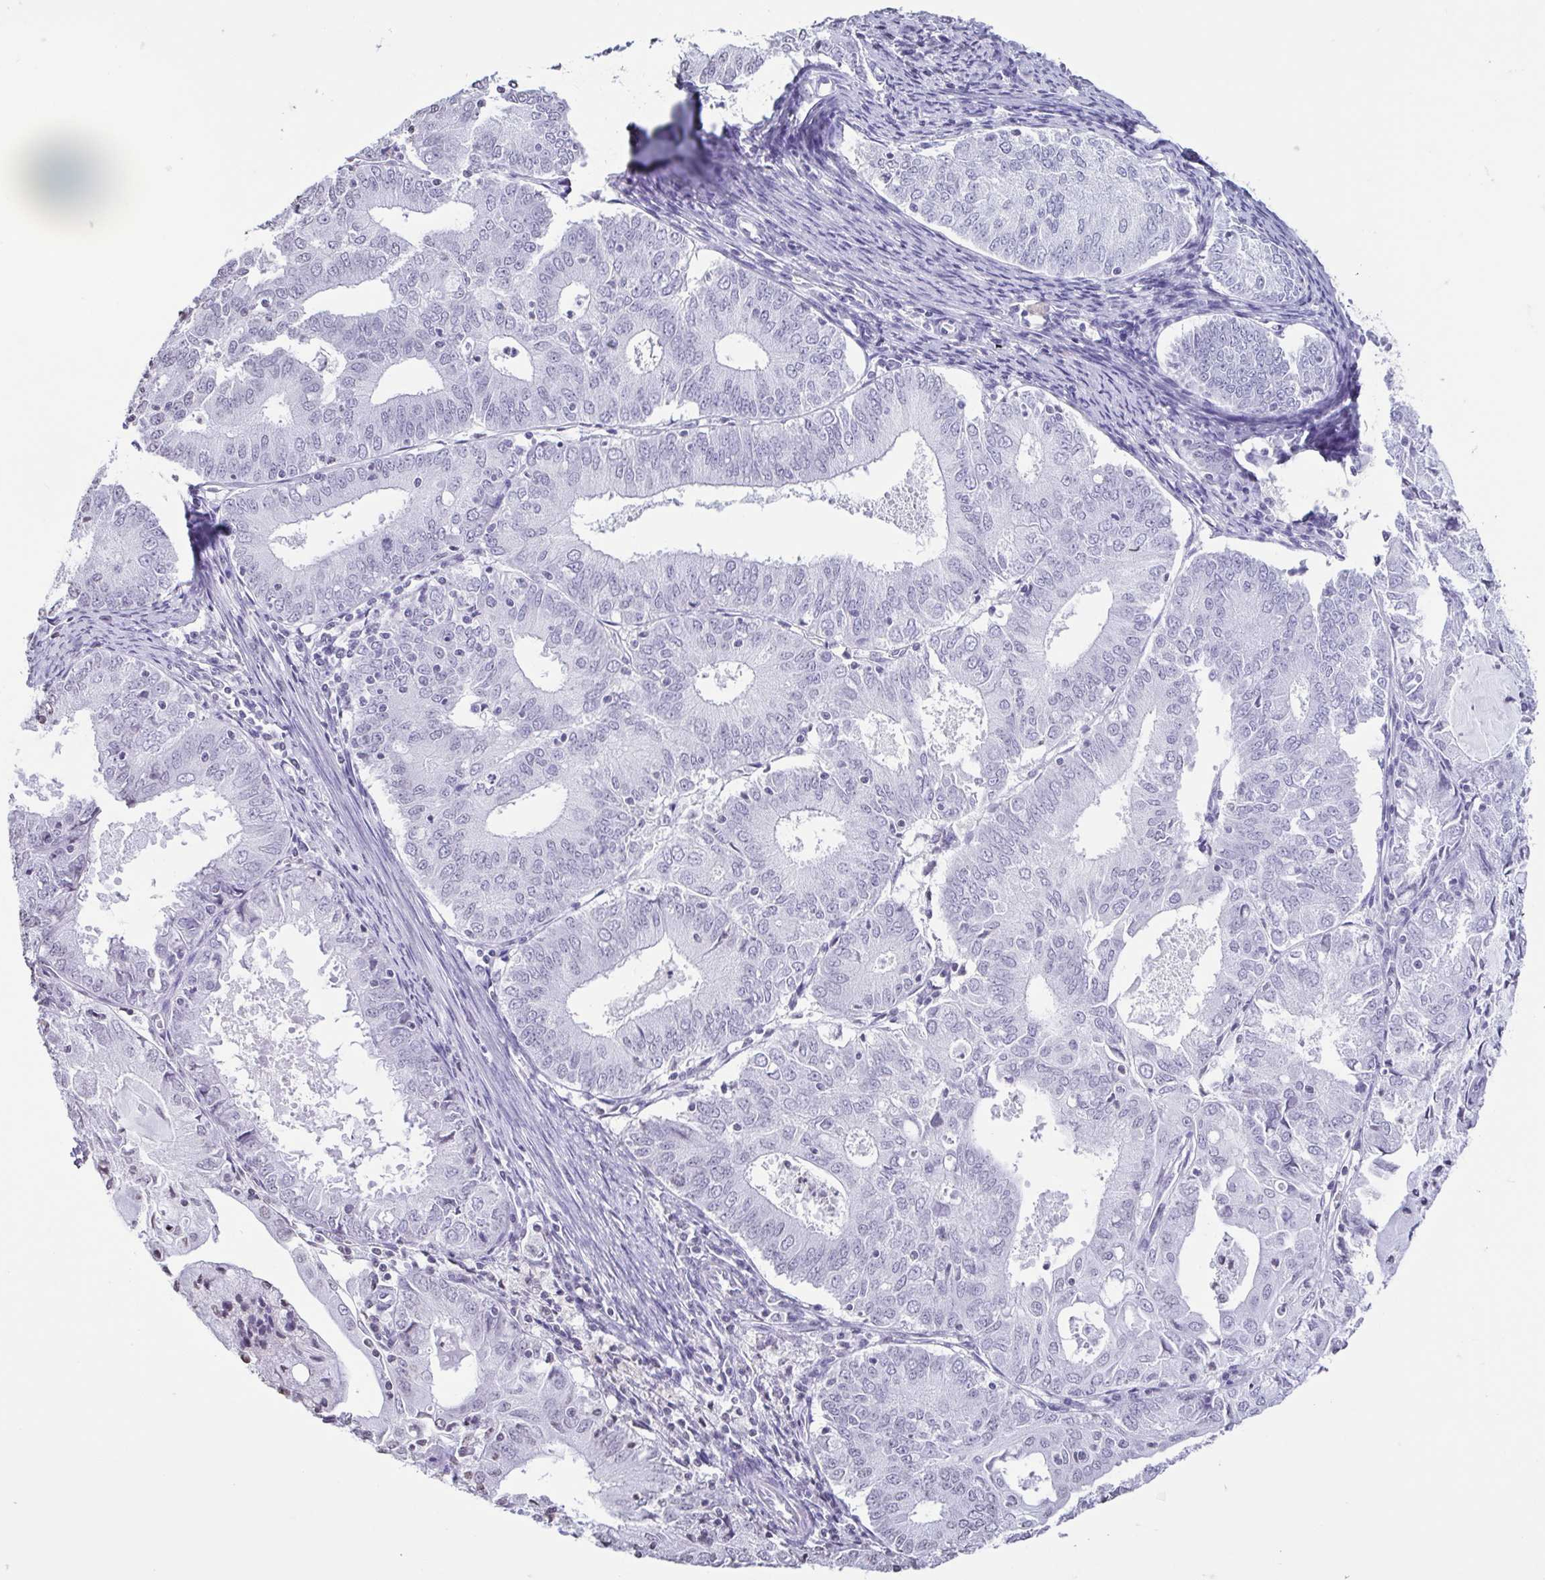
{"staining": {"intensity": "negative", "quantity": "none", "location": "none"}, "tissue": "endometrial cancer", "cell_type": "Tumor cells", "image_type": "cancer", "snomed": [{"axis": "morphology", "description": "Adenocarcinoma, NOS"}, {"axis": "topography", "description": "Endometrium"}], "caption": "Immunohistochemical staining of human endometrial cancer shows no significant expression in tumor cells.", "gene": "VCY1B", "patient": {"sex": "female", "age": 57}}